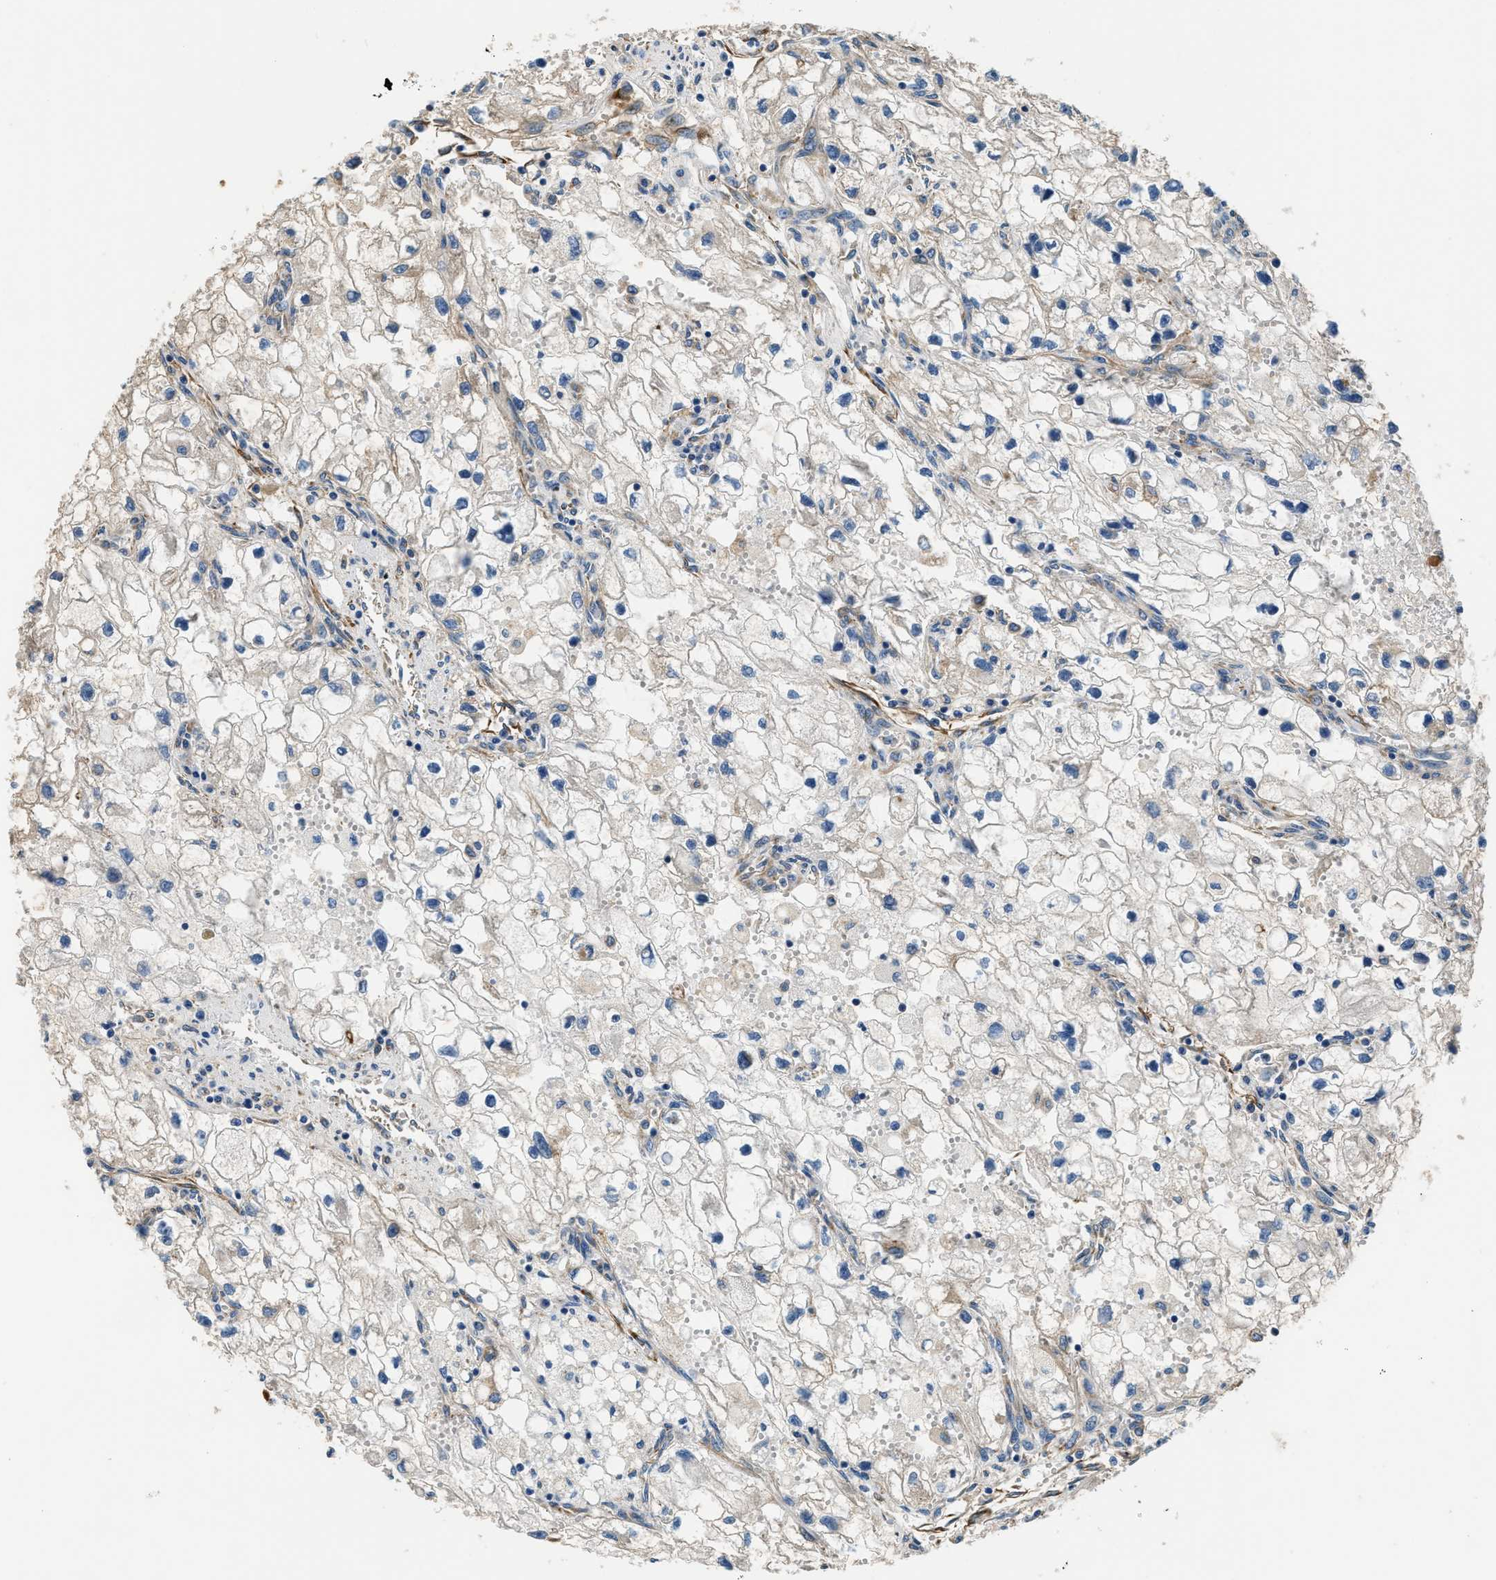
{"staining": {"intensity": "negative", "quantity": "none", "location": "none"}, "tissue": "renal cancer", "cell_type": "Tumor cells", "image_type": "cancer", "snomed": [{"axis": "morphology", "description": "Adenocarcinoma, NOS"}, {"axis": "topography", "description": "Kidney"}], "caption": "Tumor cells show no significant expression in adenocarcinoma (renal).", "gene": "EEA1", "patient": {"sex": "female", "age": 70}}